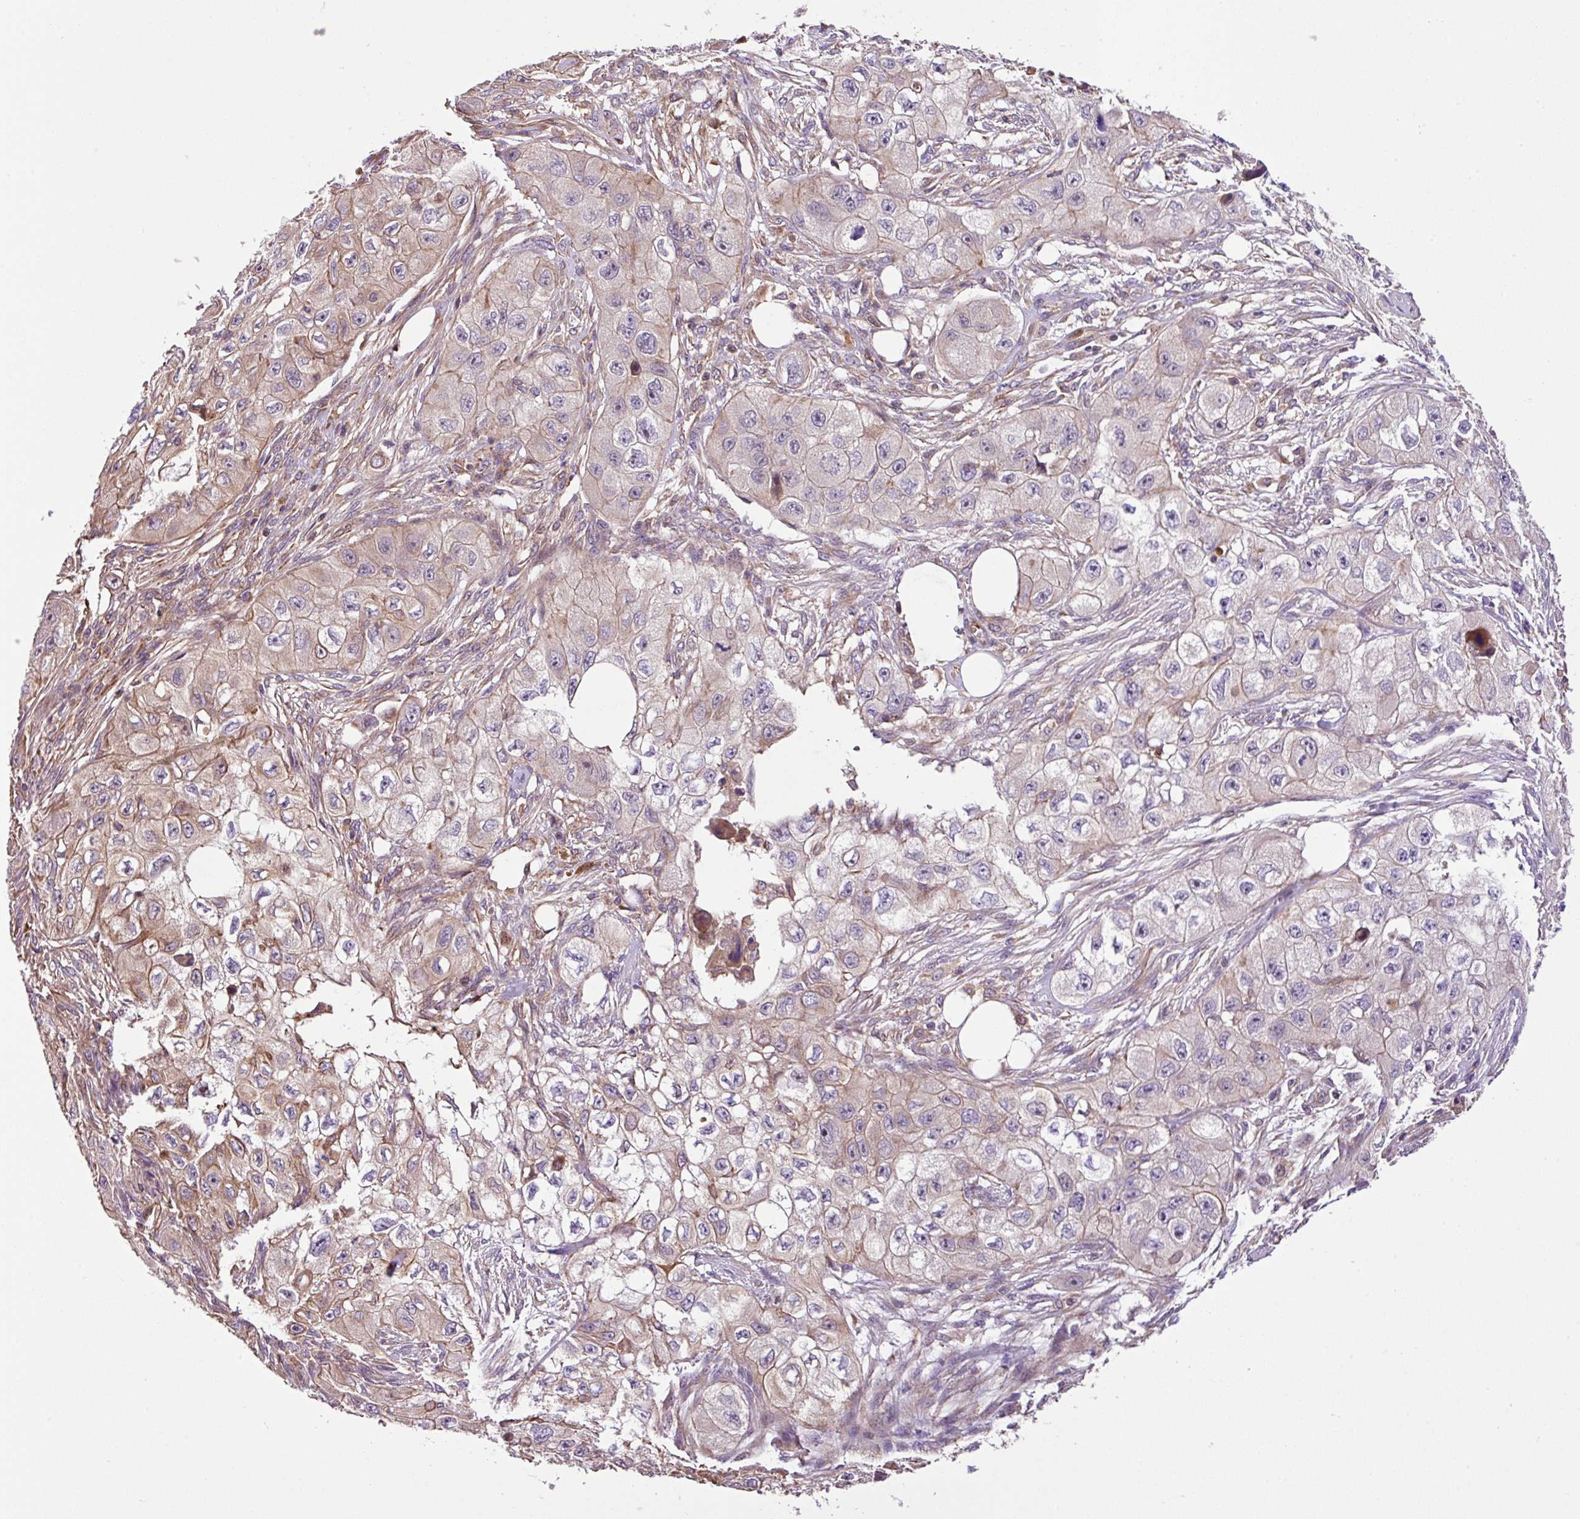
{"staining": {"intensity": "weak", "quantity": "25%-75%", "location": "cytoplasmic/membranous"}, "tissue": "skin cancer", "cell_type": "Tumor cells", "image_type": "cancer", "snomed": [{"axis": "morphology", "description": "Squamous cell carcinoma, NOS"}, {"axis": "topography", "description": "Skin"}, {"axis": "topography", "description": "Subcutis"}], "caption": "A brown stain labels weak cytoplasmic/membranous staining of a protein in squamous cell carcinoma (skin) tumor cells.", "gene": "ZNF266", "patient": {"sex": "male", "age": 73}}